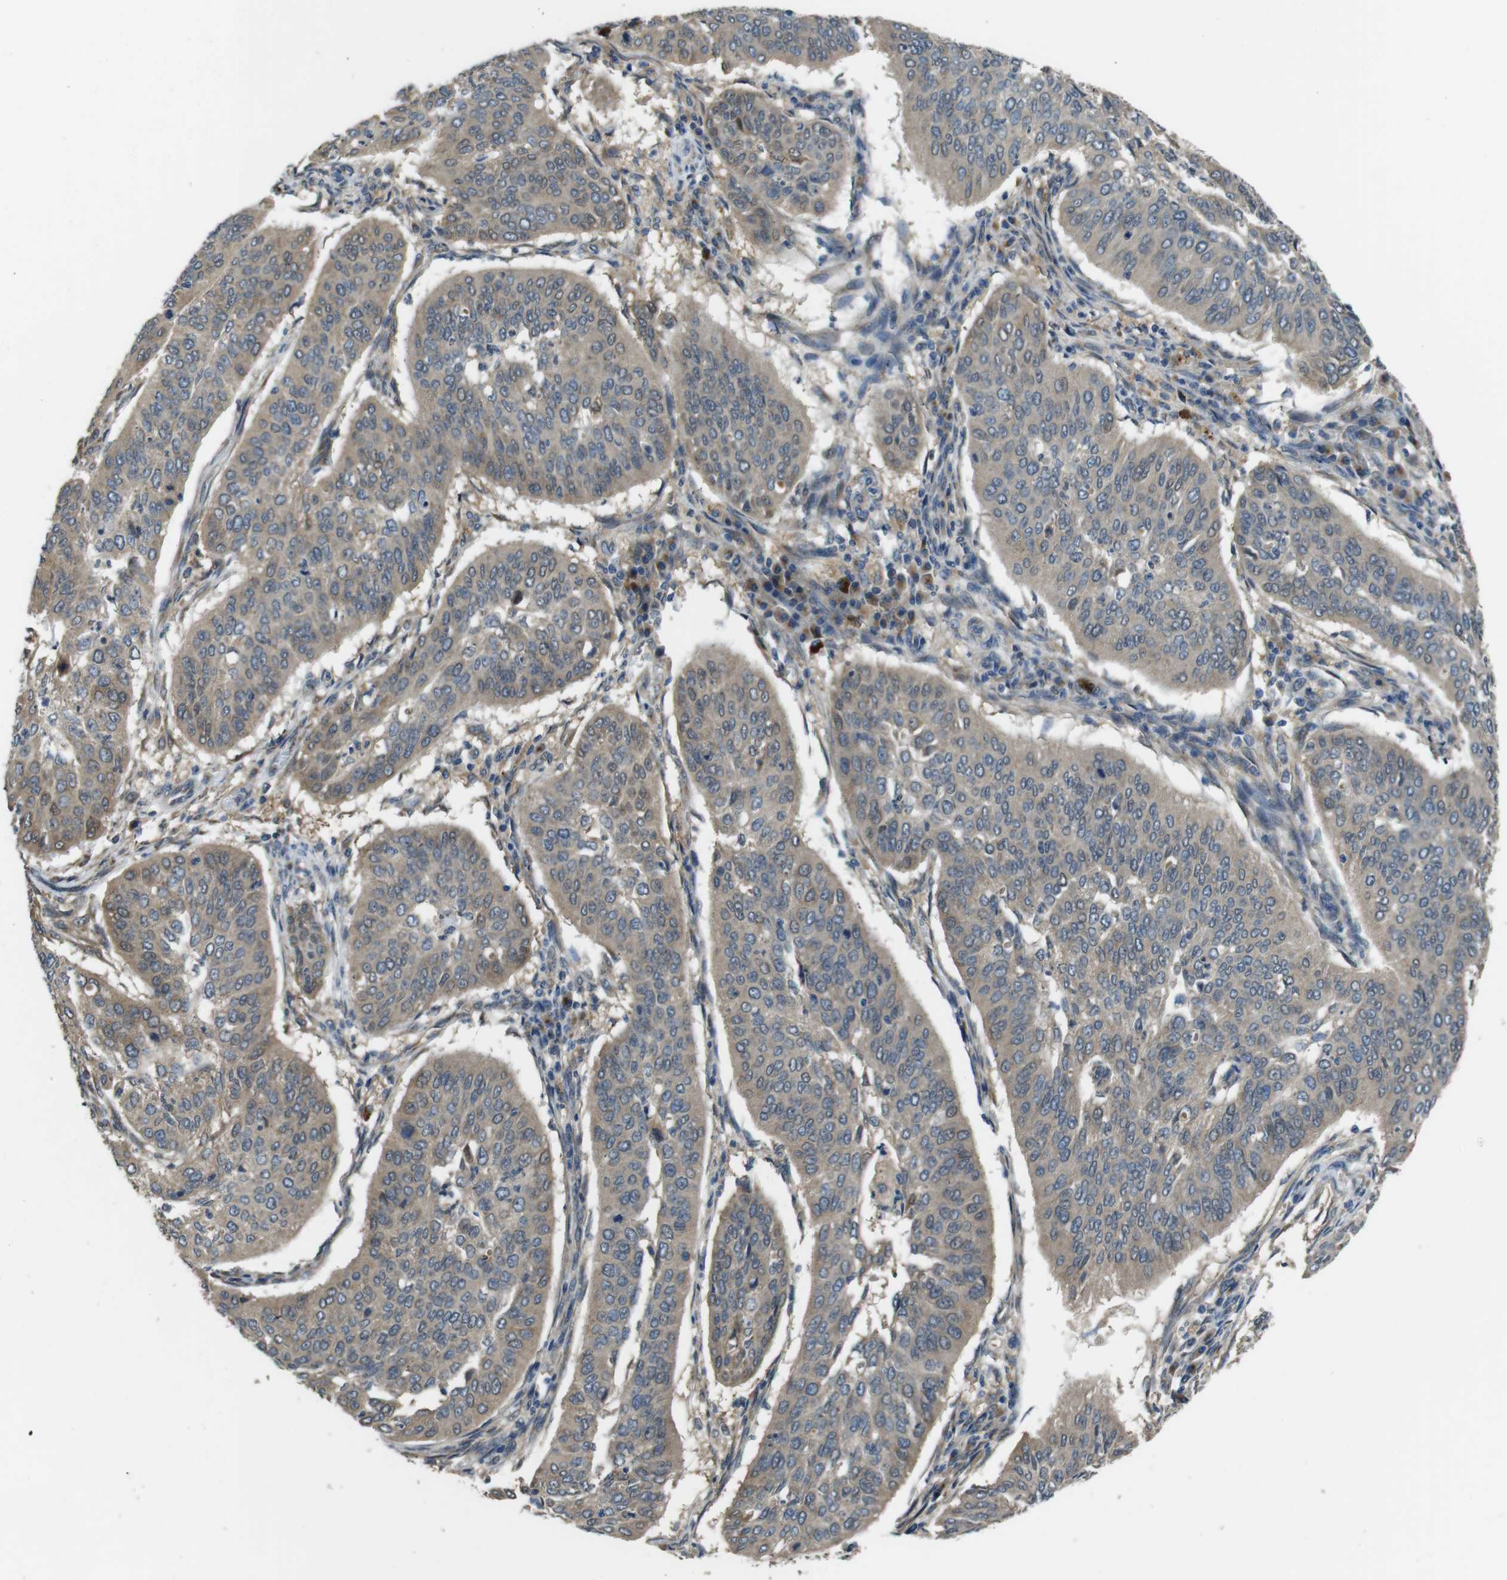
{"staining": {"intensity": "weak", "quantity": ">75%", "location": "cytoplasmic/membranous"}, "tissue": "cervical cancer", "cell_type": "Tumor cells", "image_type": "cancer", "snomed": [{"axis": "morphology", "description": "Normal tissue, NOS"}, {"axis": "morphology", "description": "Squamous cell carcinoma, NOS"}, {"axis": "topography", "description": "Cervix"}], "caption": "Immunohistochemical staining of human squamous cell carcinoma (cervical) reveals weak cytoplasmic/membranous protein expression in about >75% of tumor cells.", "gene": "RAB6A", "patient": {"sex": "female", "age": 39}}